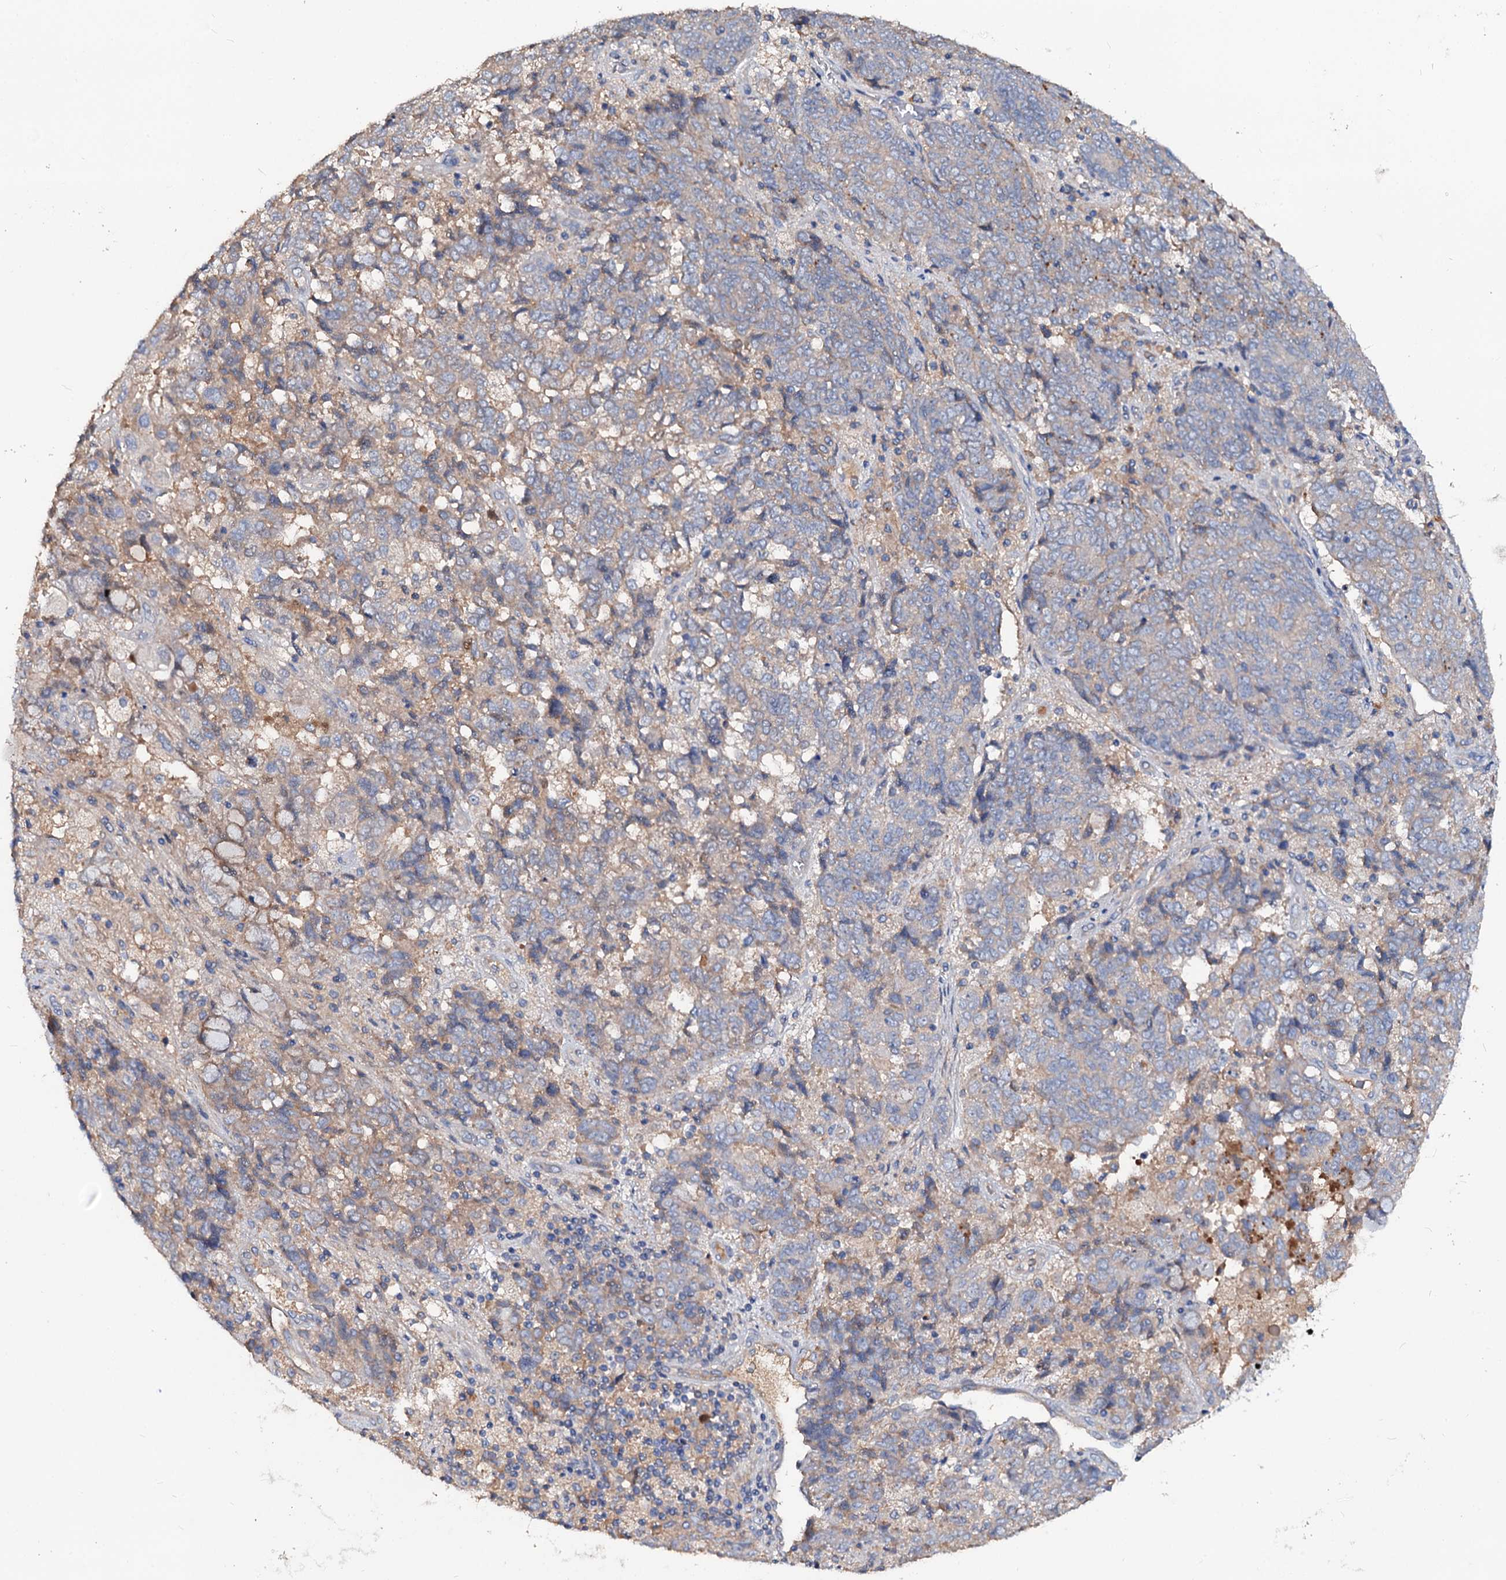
{"staining": {"intensity": "weak", "quantity": "<25%", "location": "cytoplasmic/membranous"}, "tissue": "endometrial cancer", "cell_type": "Tumor cells", "image_type": "cancer", "snomed": [{"axis": "morphology", "description": "Adenocarcinoma, NOS"}, {"axis": "topography", "description": "Endometrium"}], "caption": "Immunohistochemistry (IHC) of endometrial adenocarcinoma reveals no expression in tumor cells.", "gene": "ACY3", "patient": {"sex": "female", "age": 80}}